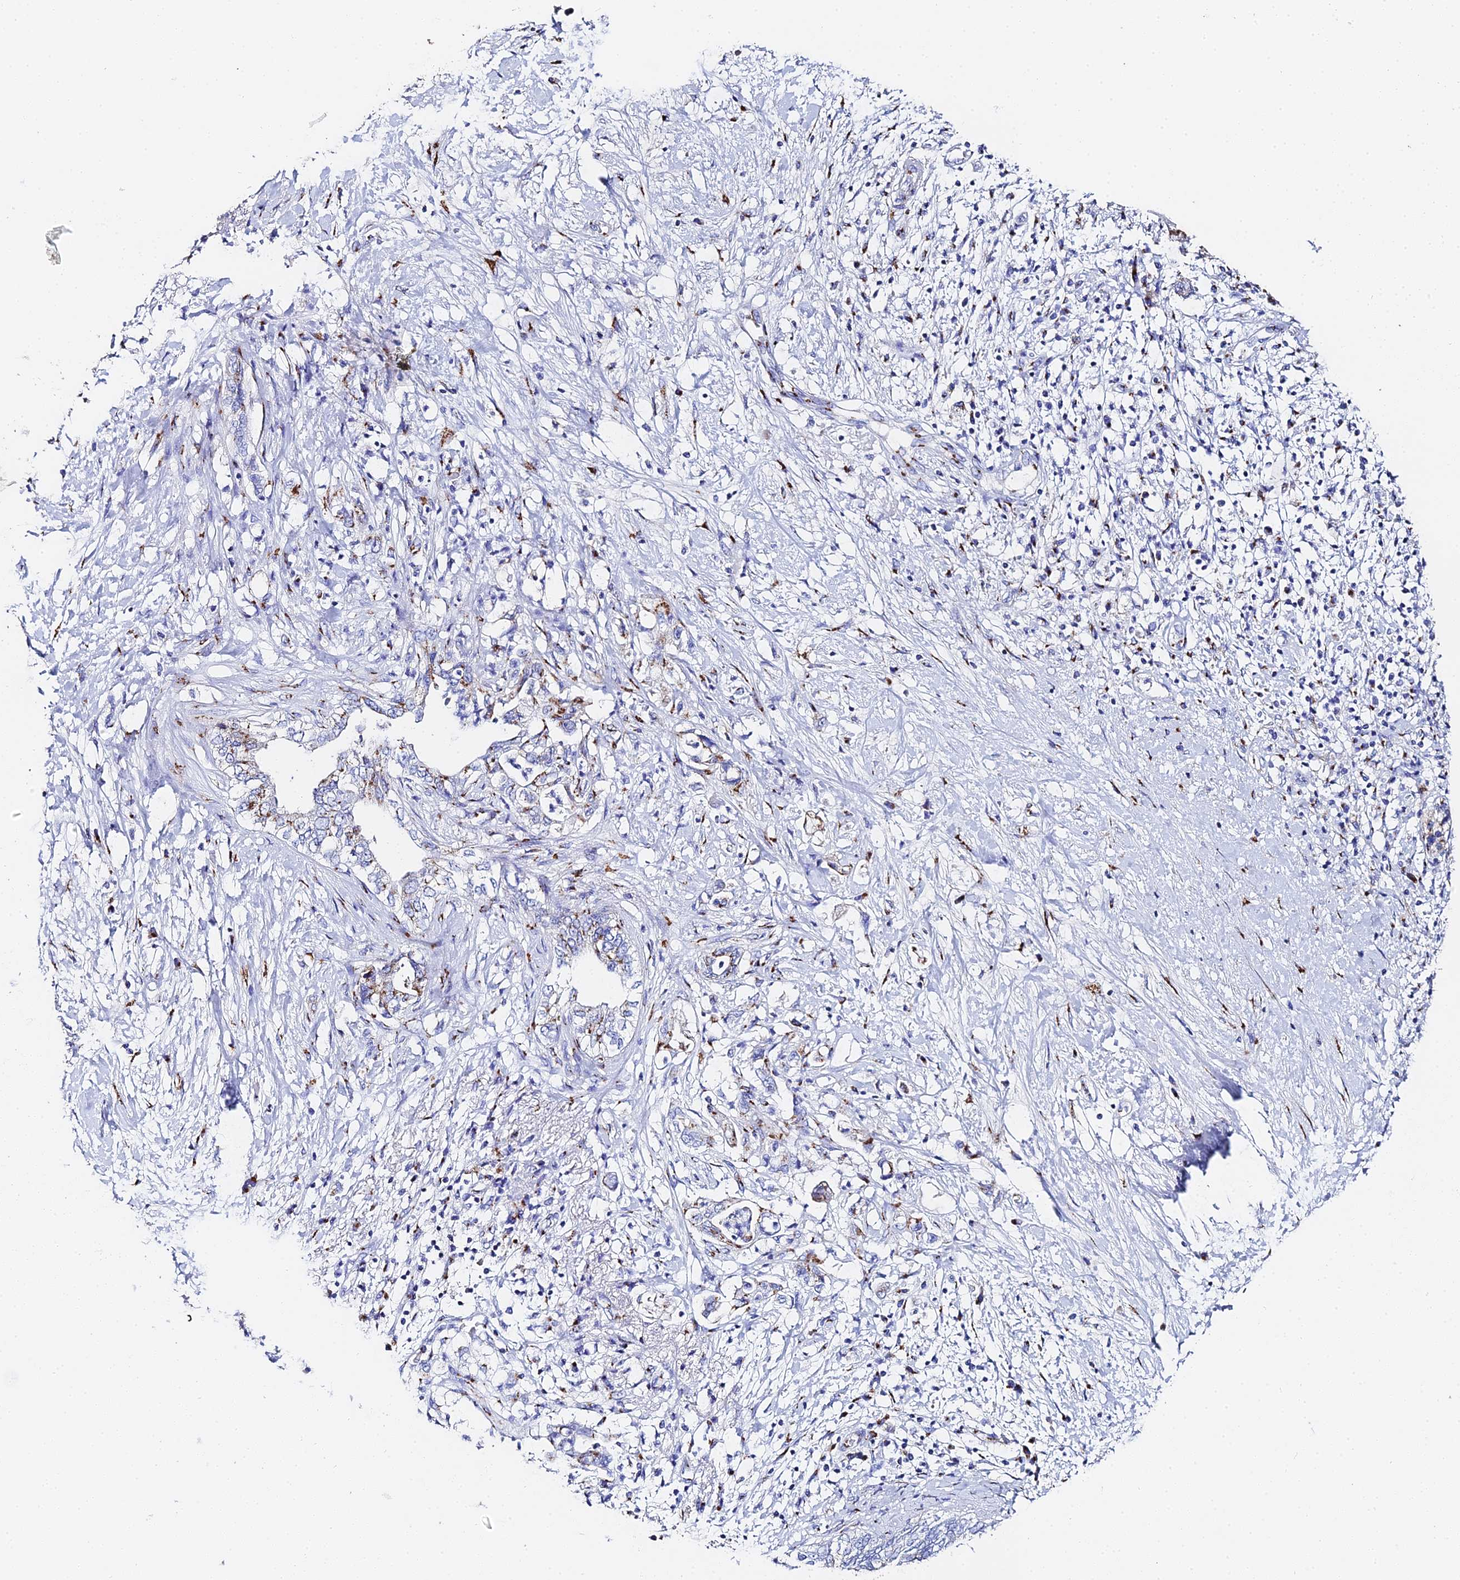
{"staining": {"intensity": "moderate", "quantity": "<25%", "location": "cytoplasmic/membranous"}, "tissue": "pancreatic cancer", "cell_type": "Tumor cells", "image_type": "cancer", "snomed": [{"axis": "morphology", "description": "Adenocarcinoma, NOS"}, {"axis": "topography", "description": "Pancreas"}], "caption": "The immunohistochemical stain labels moderate cytoplasmic/membranous staining in tumor cells of adenocarcinoma (pancreatic) tissue.", "gene": "ENSG00000268674", "patient": {"sex": "female", "age": 73}}